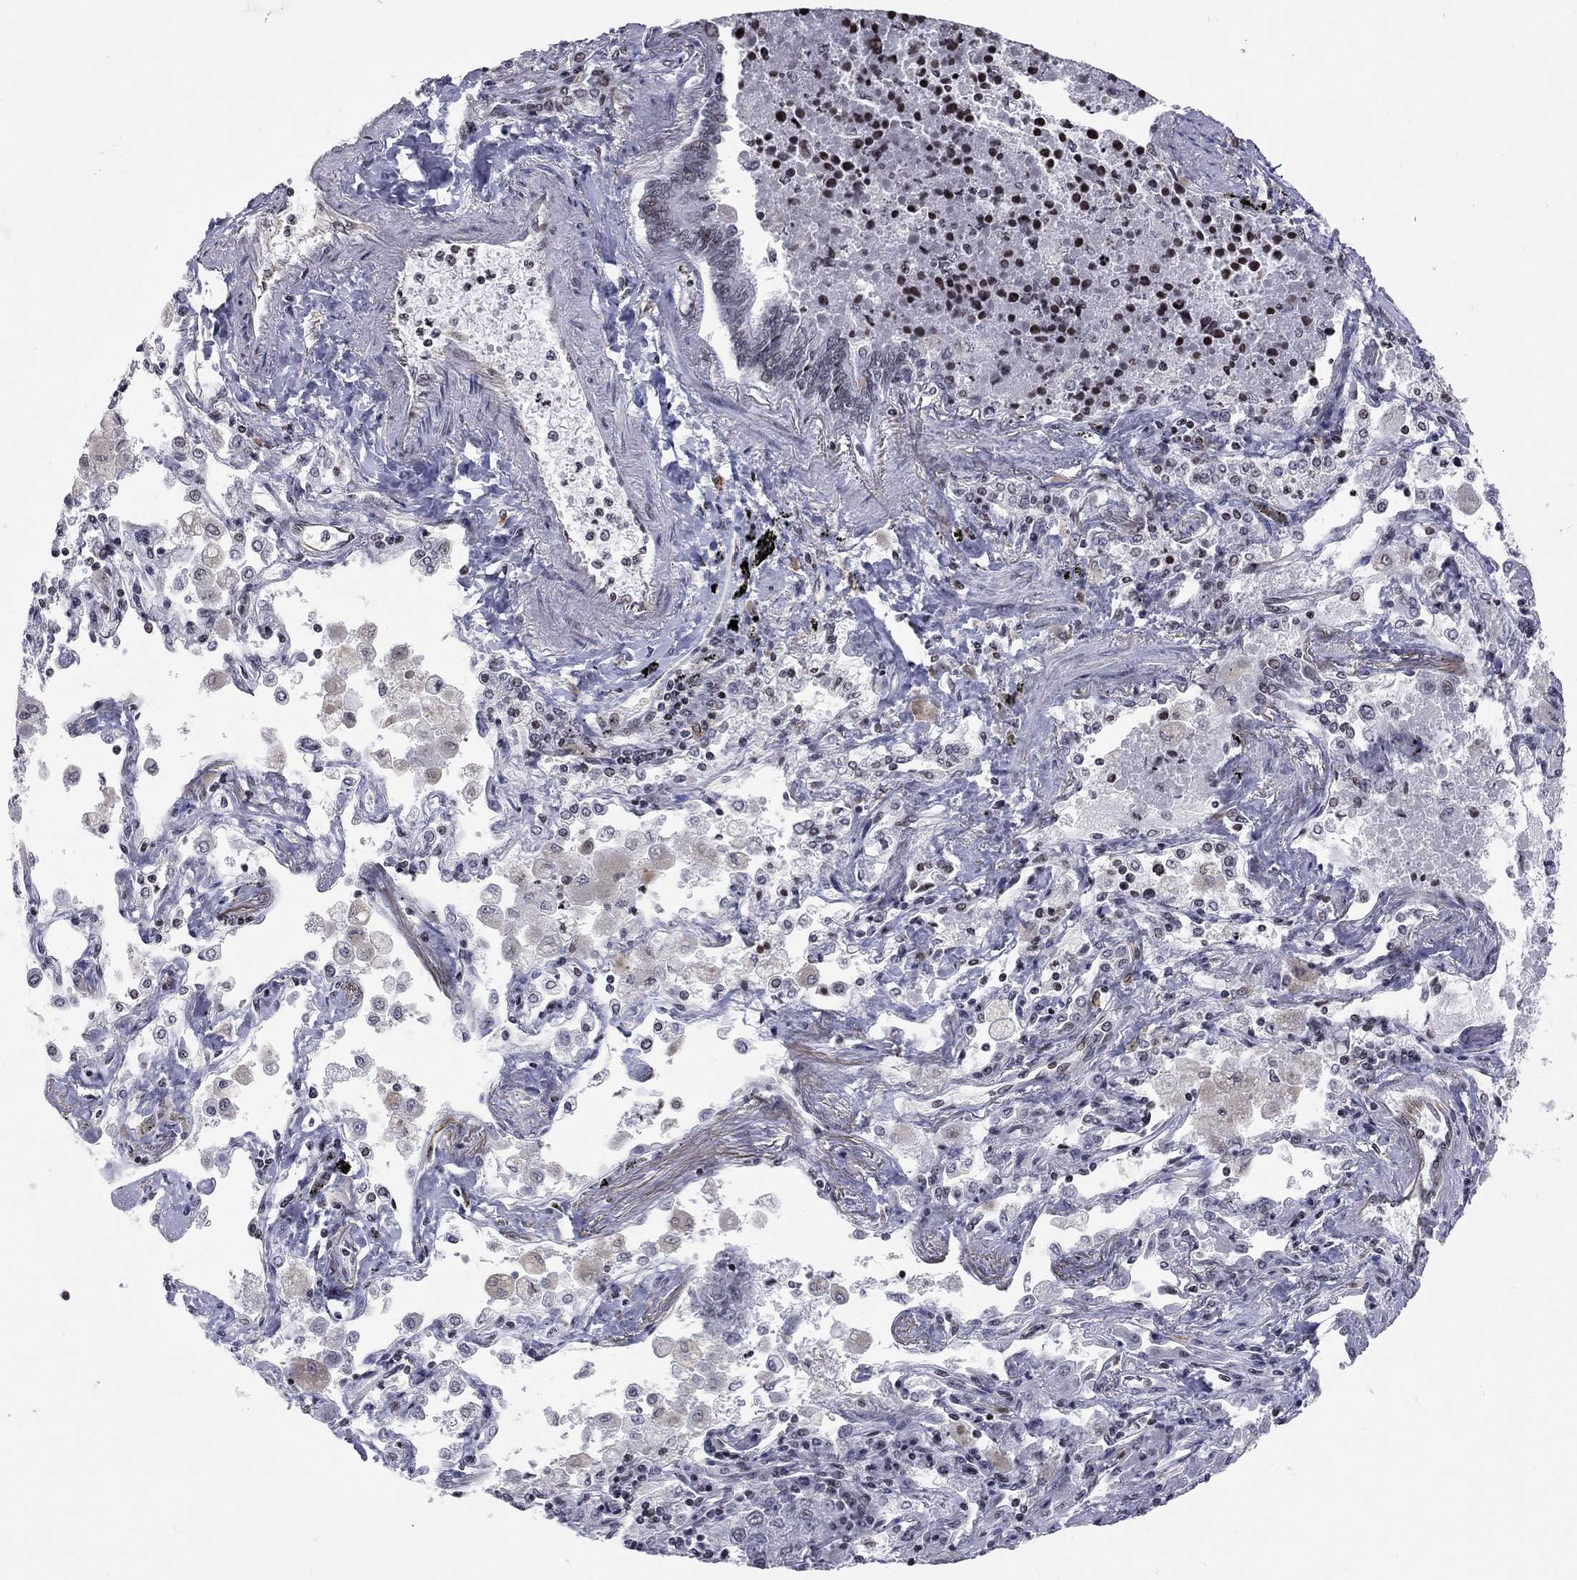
{"staining": {"intensity": "negative", "quantity": "none", "location": "none"}, "tissue": "lung cancer", "cell_type": "Tumor cells", "image_type": "cancer", "snomed": [{"axis": "morphology", "description": "Adenocarcinoma, NOS"}, {"axis": "topography", "description": "Lung"}], "caption": "DAB (3,3'-diaminobenzidine) immunohistochemical staining of human lung cancer demonstrates no significant expression in tumor cells.", "gene": "MTNR1B", "patient": {"sex": "male", "age": 49}}